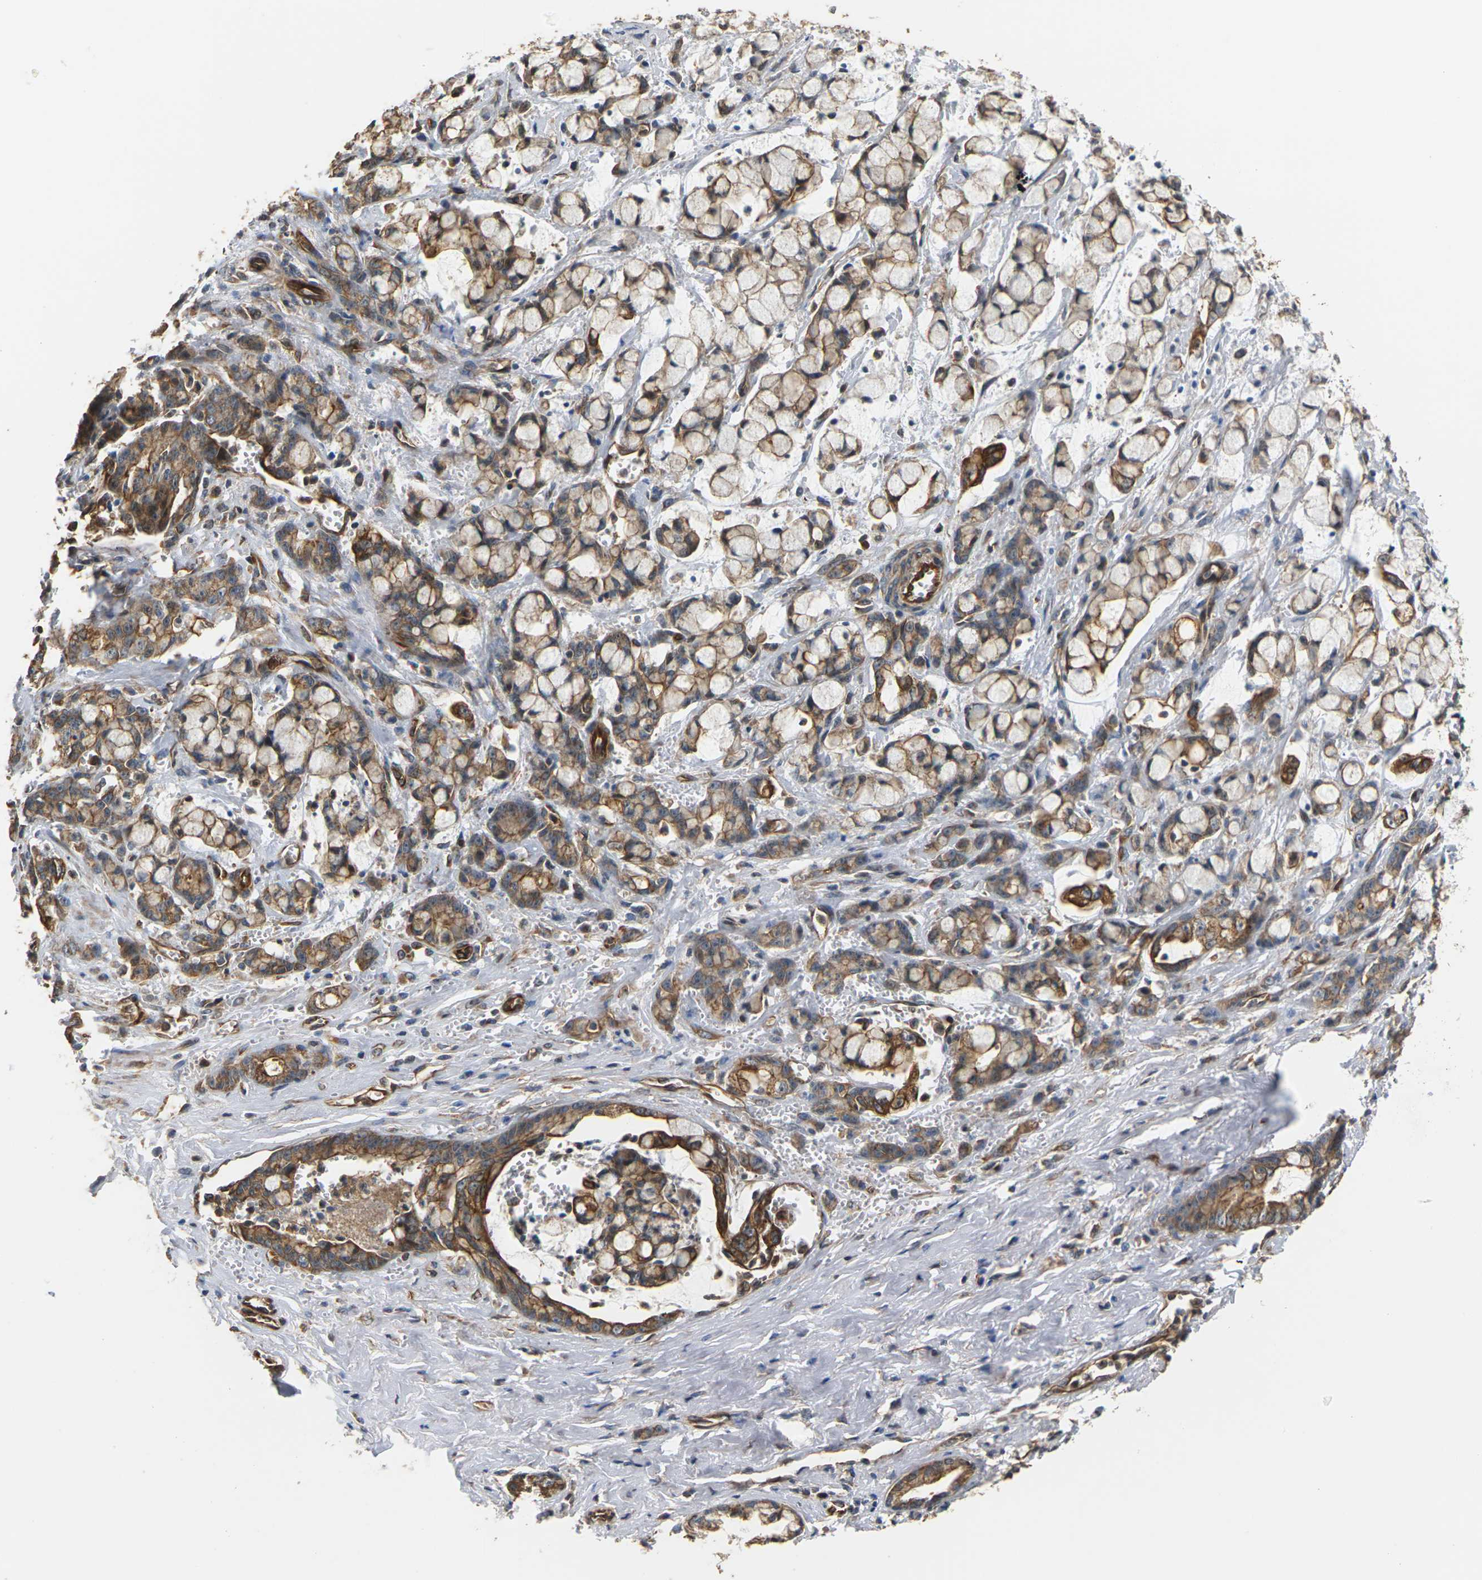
{"staining": {"intensity": "moderate", "quantity": ">75%", "location": "cytoplasmic/membranous"}, "tissue": "pancreatic cancer", "cell_type": "Tumor cells", "image_type": "cancer", "snomed": [{"axis": "morphology", "description": "Adenocarcinoma, NOS"}, {"axis": "topography", "description": "Pancreas"}], "caption": "Immunohistochemistry (IHC) staining of pancreatic cancer, which shows medium levels of moderate cytoplasmic/membranous positivity in about >75% of tumor cells indicating moderate cytoplasmic/membranous protein staining. The staining was performed using DAB (brown) for protein detection and nuclei were counterstained in hematoxylin (blue).", "gene": "PCDHB4", "patient": {"sex": "female", "age": 73}}